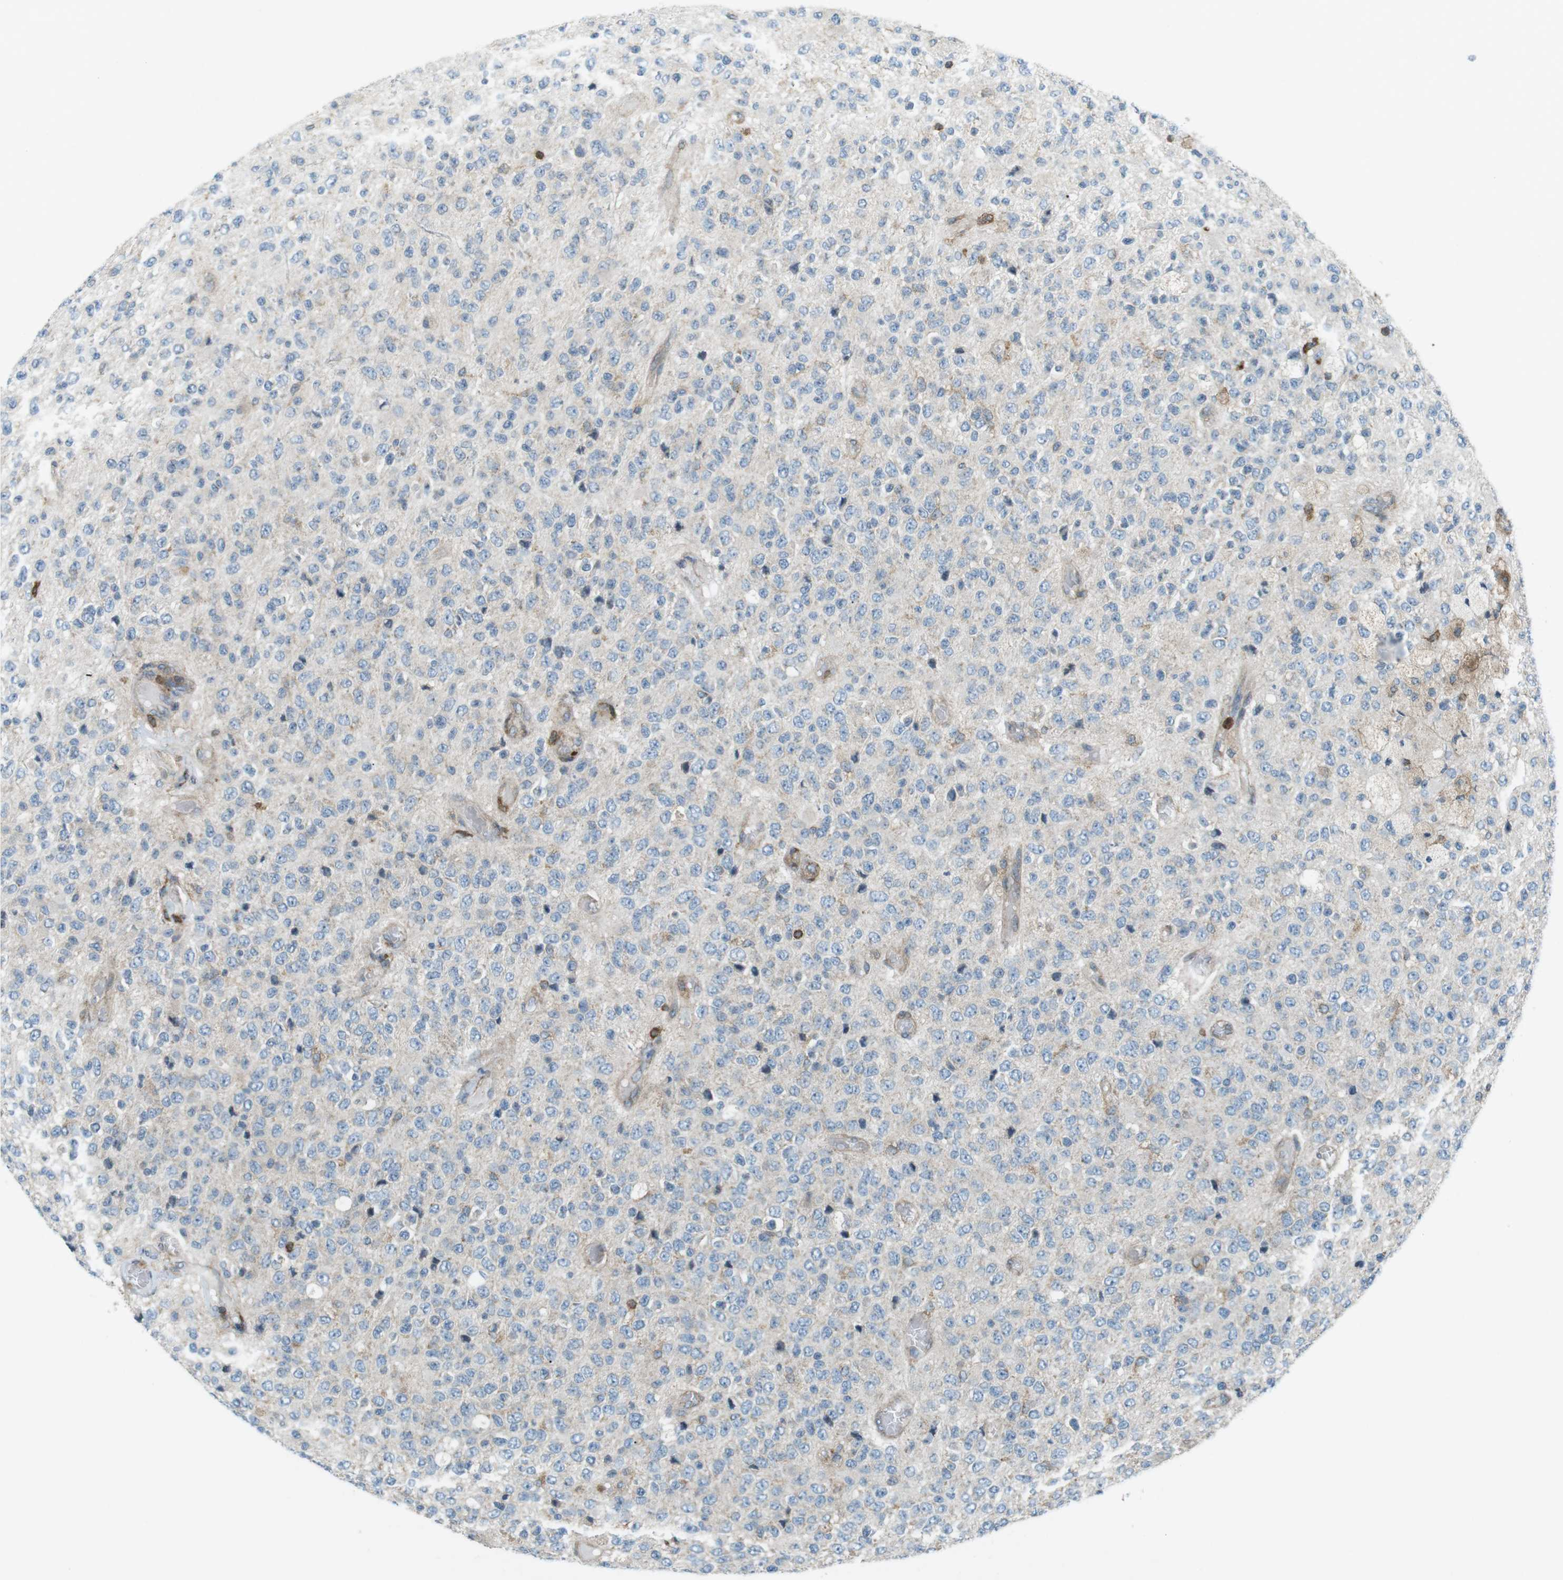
{"staining": {"intensity": "weak", "quantity": "25%-75%", "location": "cytoplasmic/membranous"}, "tissue": "glioma", "cell_type": "Tumor cells", "image_type": "cancer", "snomed": [{"axis": "morphology", "description": "Glioma, malignant, High grade"}, {"axis": "topography", "description": "pancreas cauda"}], "caption": "Weak cytoplasmic/membranous protein expression is seen in approximately 25%-75% of tumor cells in glioma.", "gene": "FLII", "patient": {"sex": "male", "age": 60}}